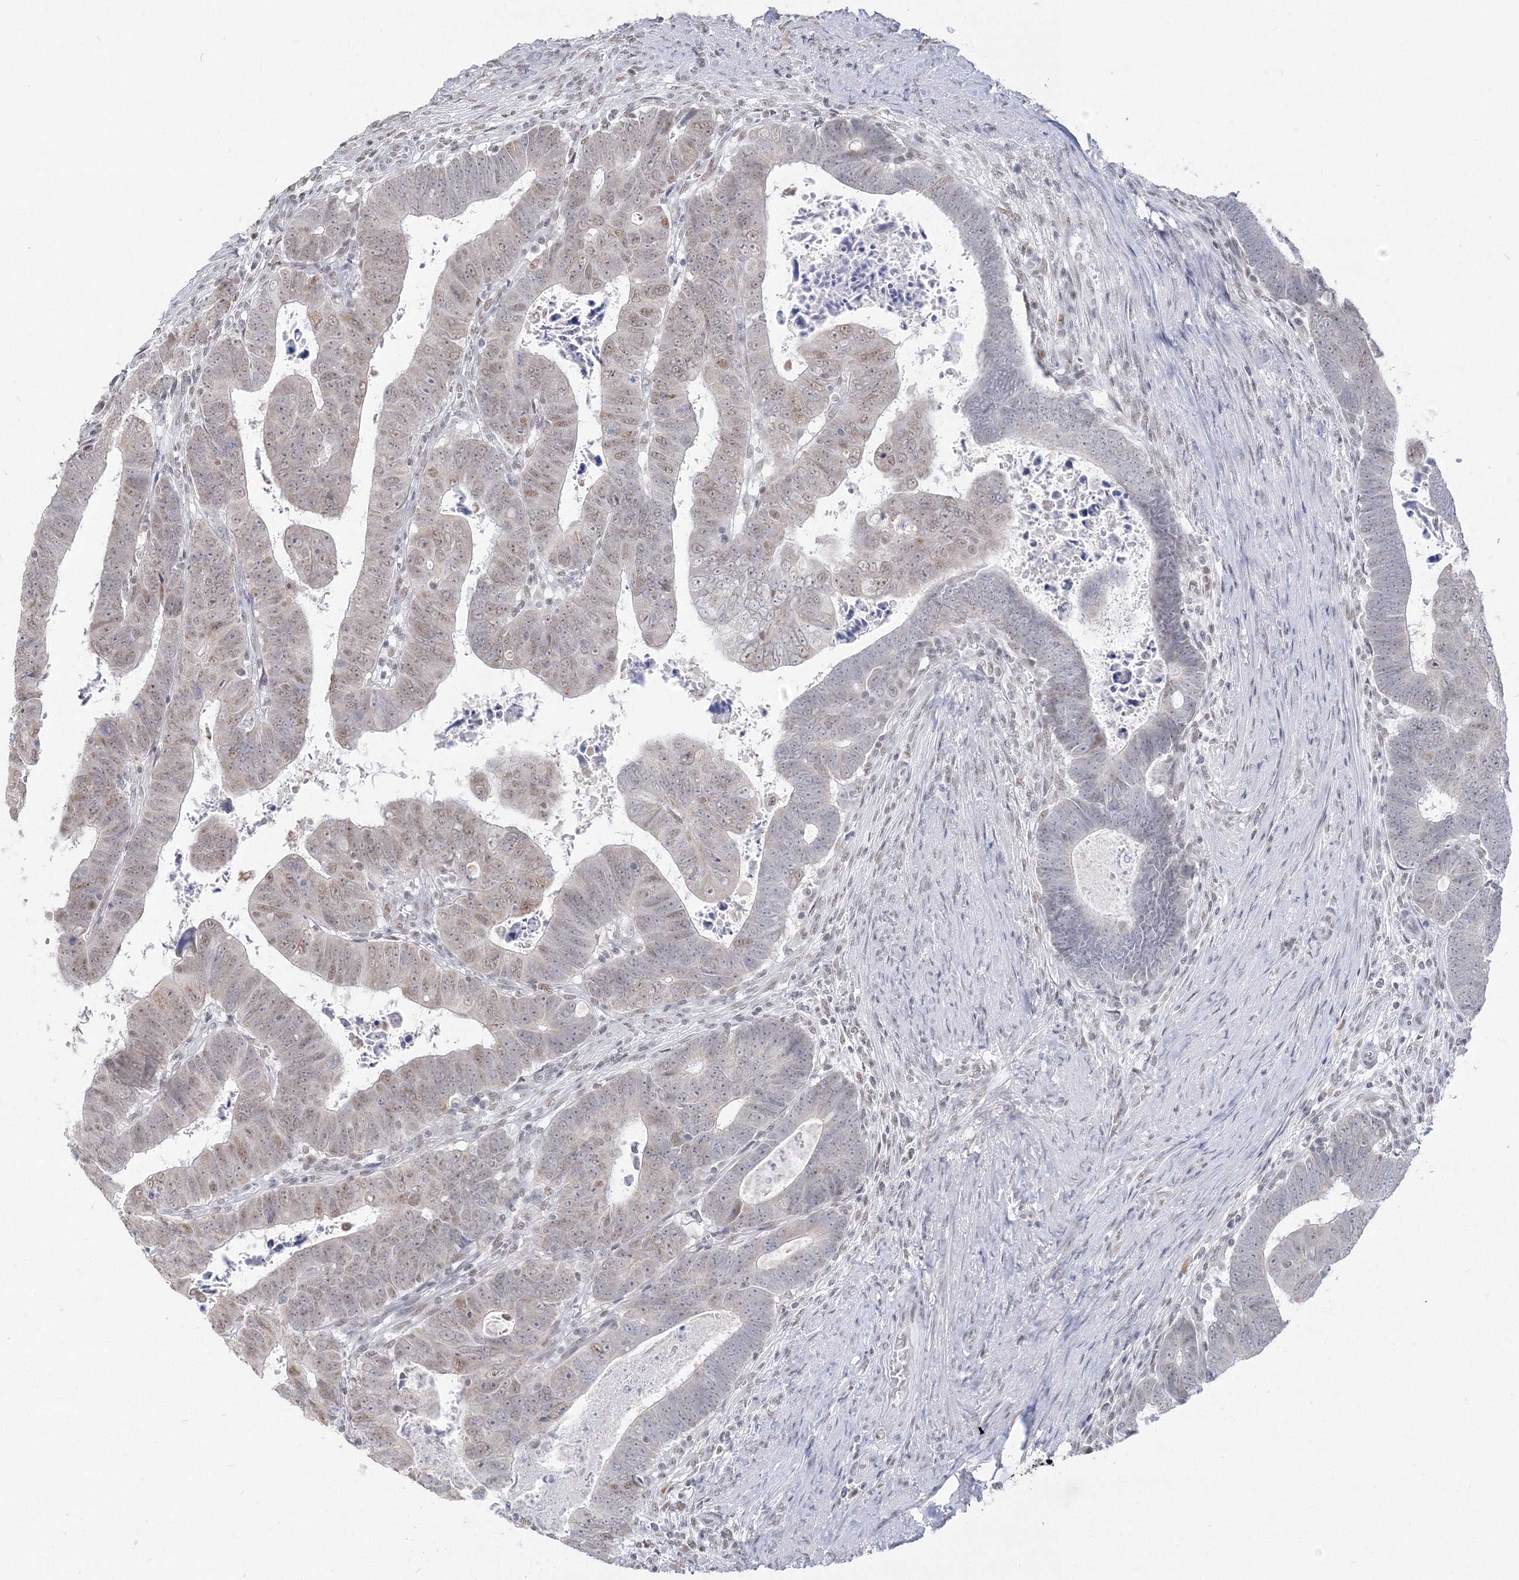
{"staining": {"intensity": "weak", "quantity": "25%-75%", "location": "nuclear"}, "tissue": "colorectal cancer", "cell_type": "Tumor cells", "image_type": "cancer", "snomed": [{"axis": "morphology", "description": "Normal tissue, NOS"}, {"axis": "morphology", "description": "Adenocarcinoma, NOS"}, {"axis": "topography", "description": "Rectum"}], "caption": "Tumor cells exhibit low levels of weak nuclear staining in about 25%-75% of cells in colorectal cancer. The staining was performed using DAB (3,3'-diaminobenzidine) to visualize the protein expression in brown, while the nuclei were stained in blue with hematoxylin (Magnification: 20x).", "gene": "PPP4R2", "patient": {"sex": "female", "age": 65}}